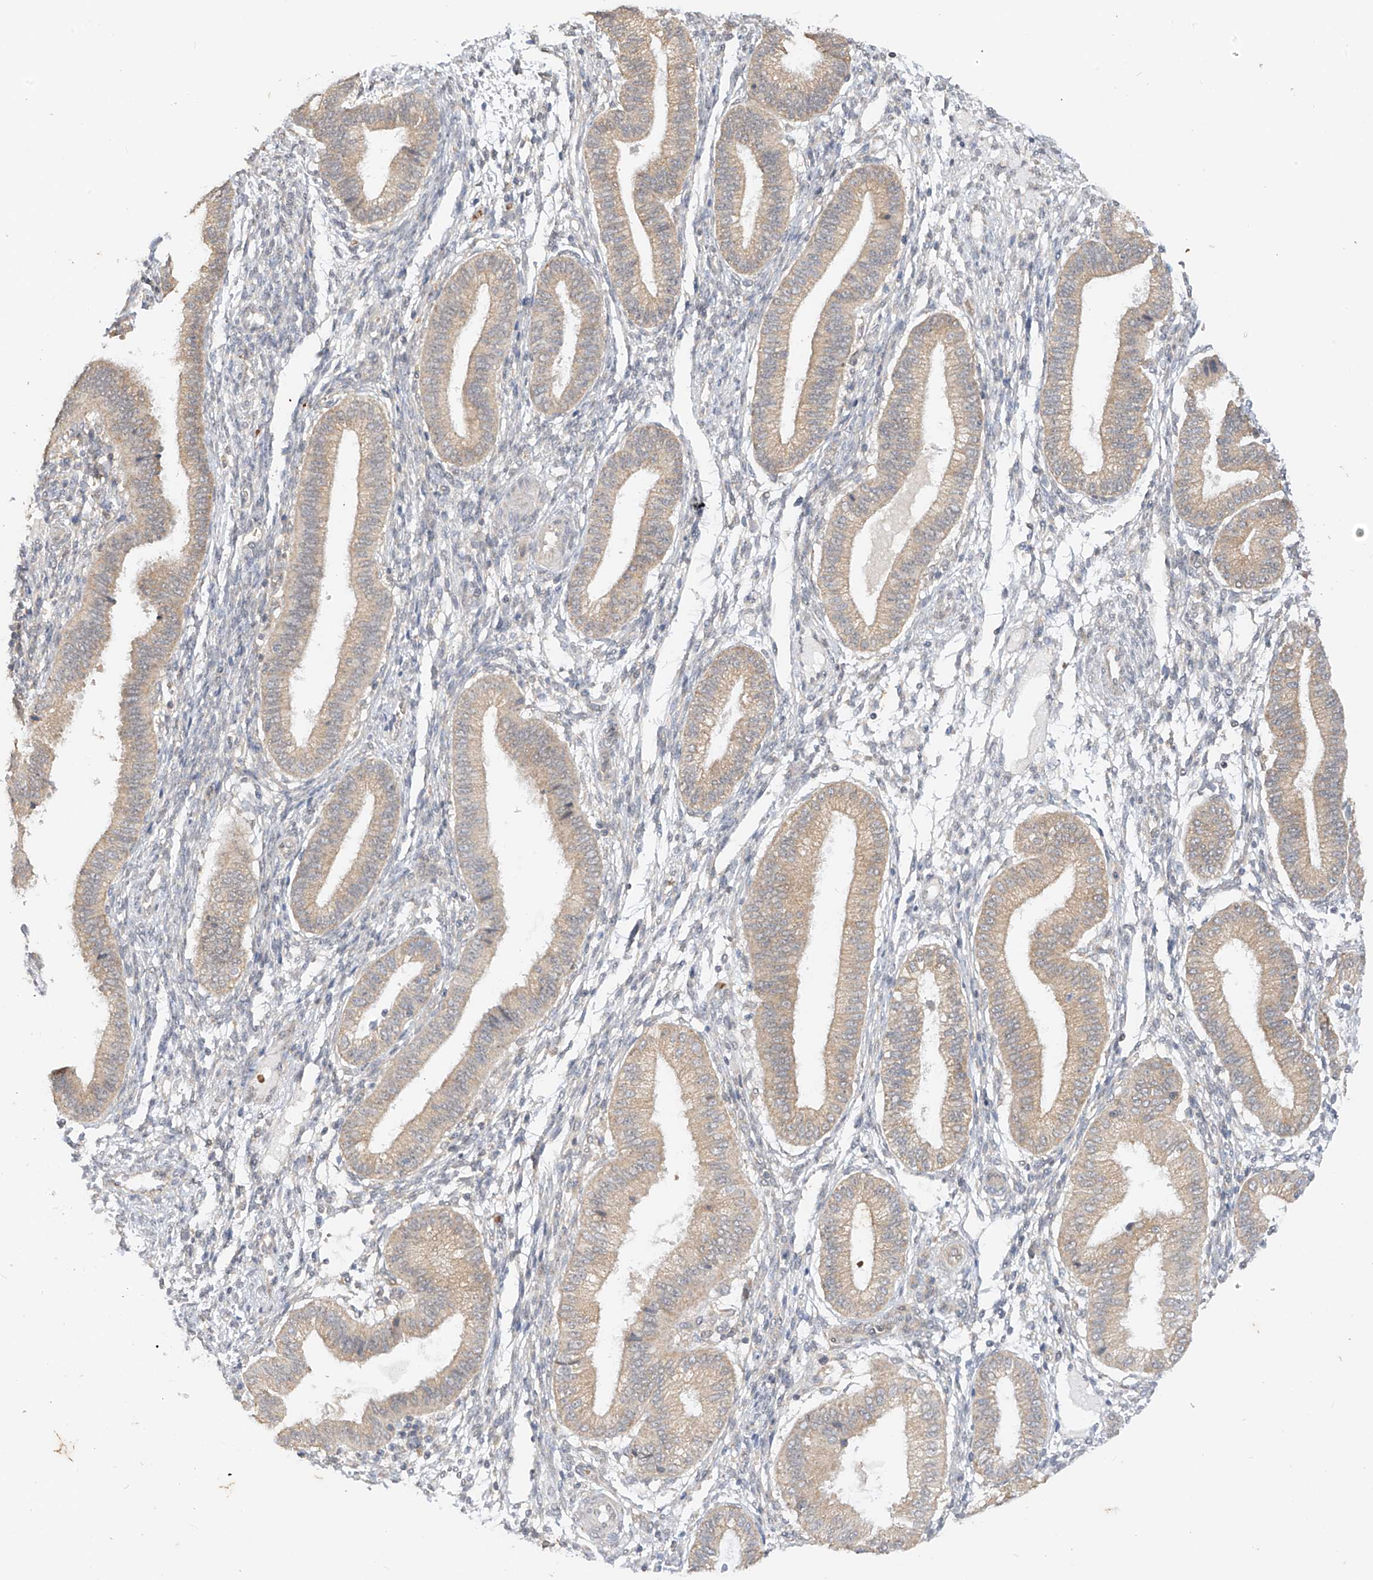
{"staining": {"intensity": "weak", "quantity": "<25%", "location": "cytoplasmic/membranous"}, "tissue": "endometrium", "cell_type": "Cells in endometrial stroma", "image_type": "normal", "snomed": [{"axis": "morphology", "description": "Normal tissue, NOS"}, {"axis": "topography", "description": "Endometrium"}], "caption": "Human endometrium stained for a protein using immunohistochemistry shows no expression in cells in endometrial stroma.", "gene": "MTUS2", "patient": {"sex": "female", "age": 39}}